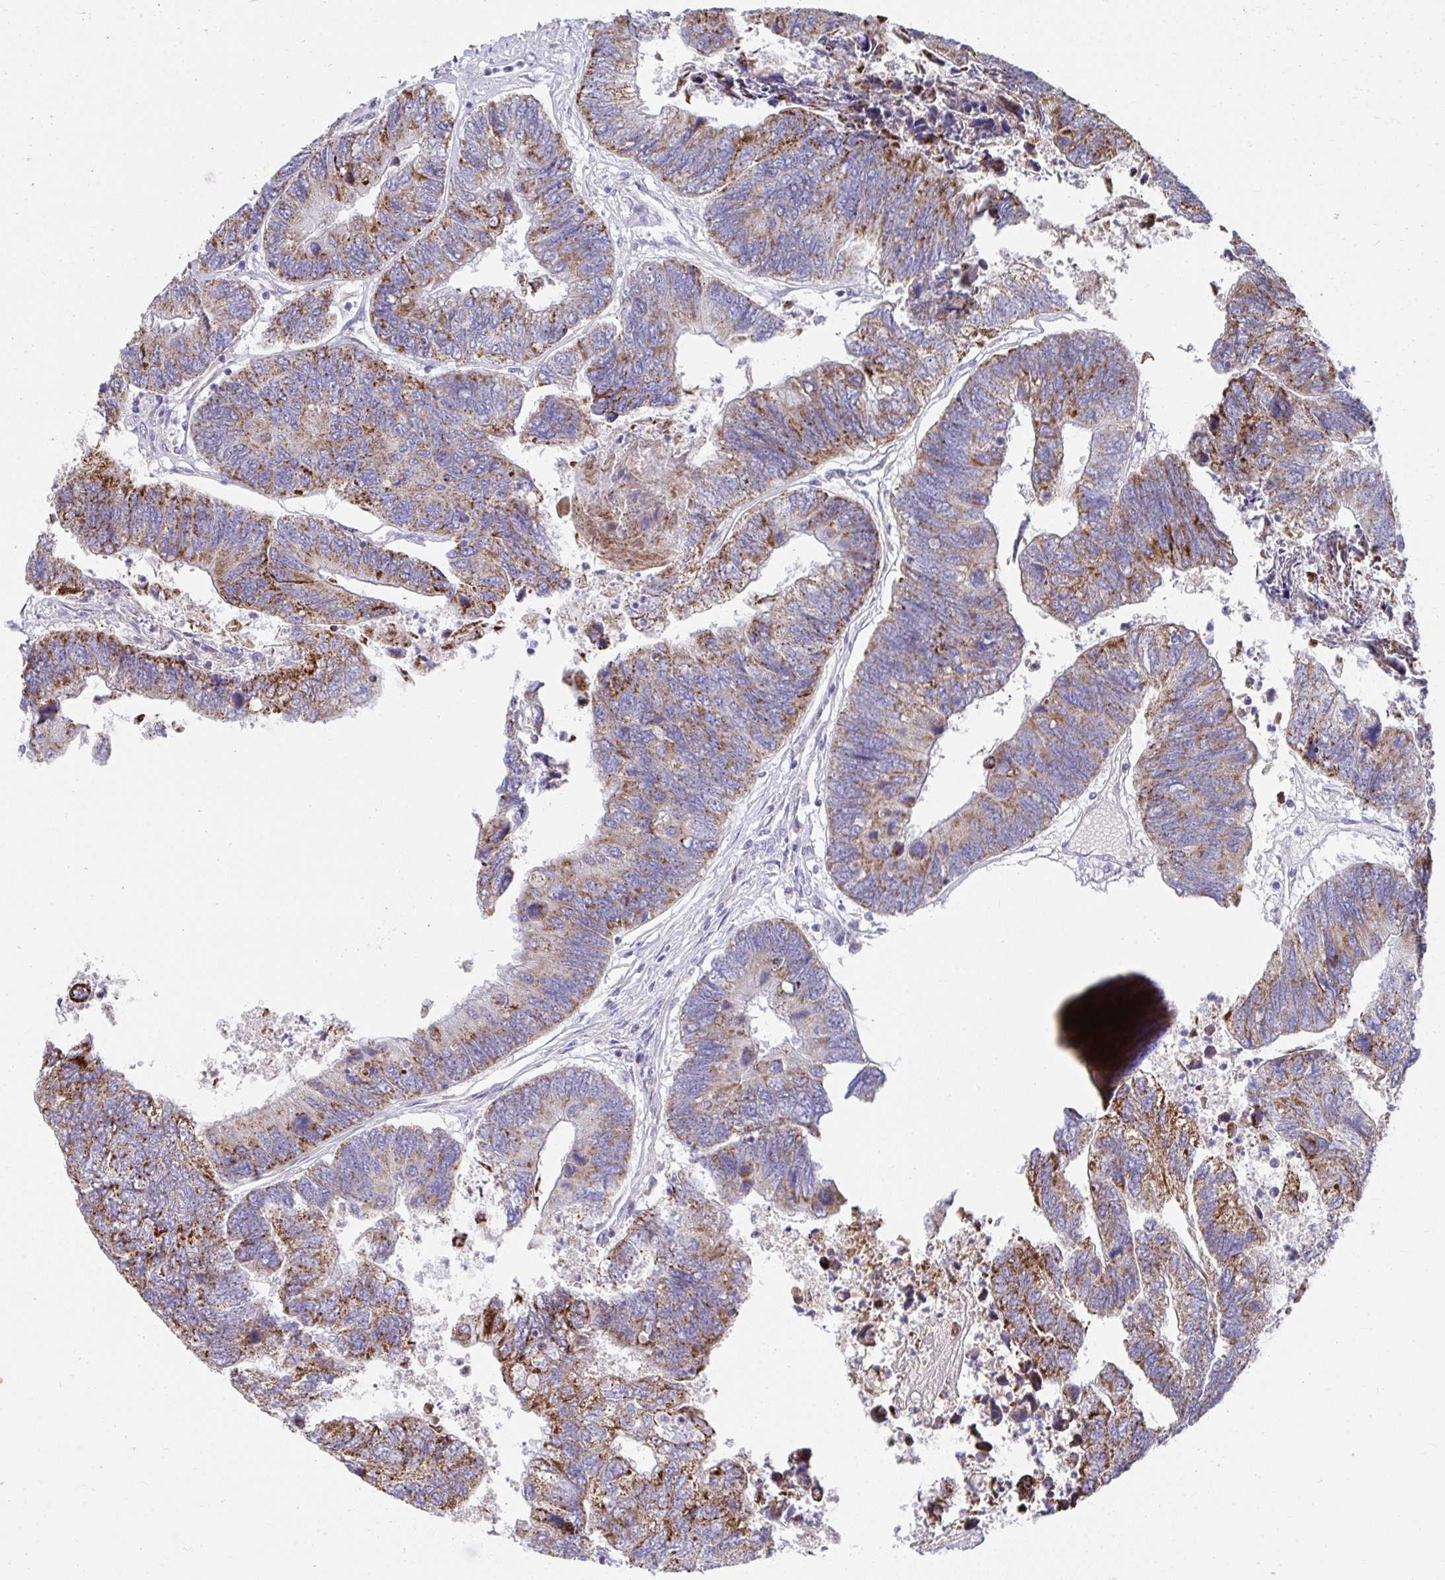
{"staining": {"intensity": "moderate", "quantity": ">75%", "location": "cytoplasmic/membranous"}, "tissue": "colorectal cancer", "cell_type": "Tumor cells", "image_type": "cancer", "snomed": [{"axis": "morphology", "description": "Adenocarcinoma, NOS"}, {"axis": "topography", "description": "Colon"}], "caption": "An image of colorectal cancer stained for a protein demonstrates moderate cytoplasmic/membranous brown staining in tumor cells.", "gene": "PRRG3", "patient": {"sex": "female", "age": 67}}